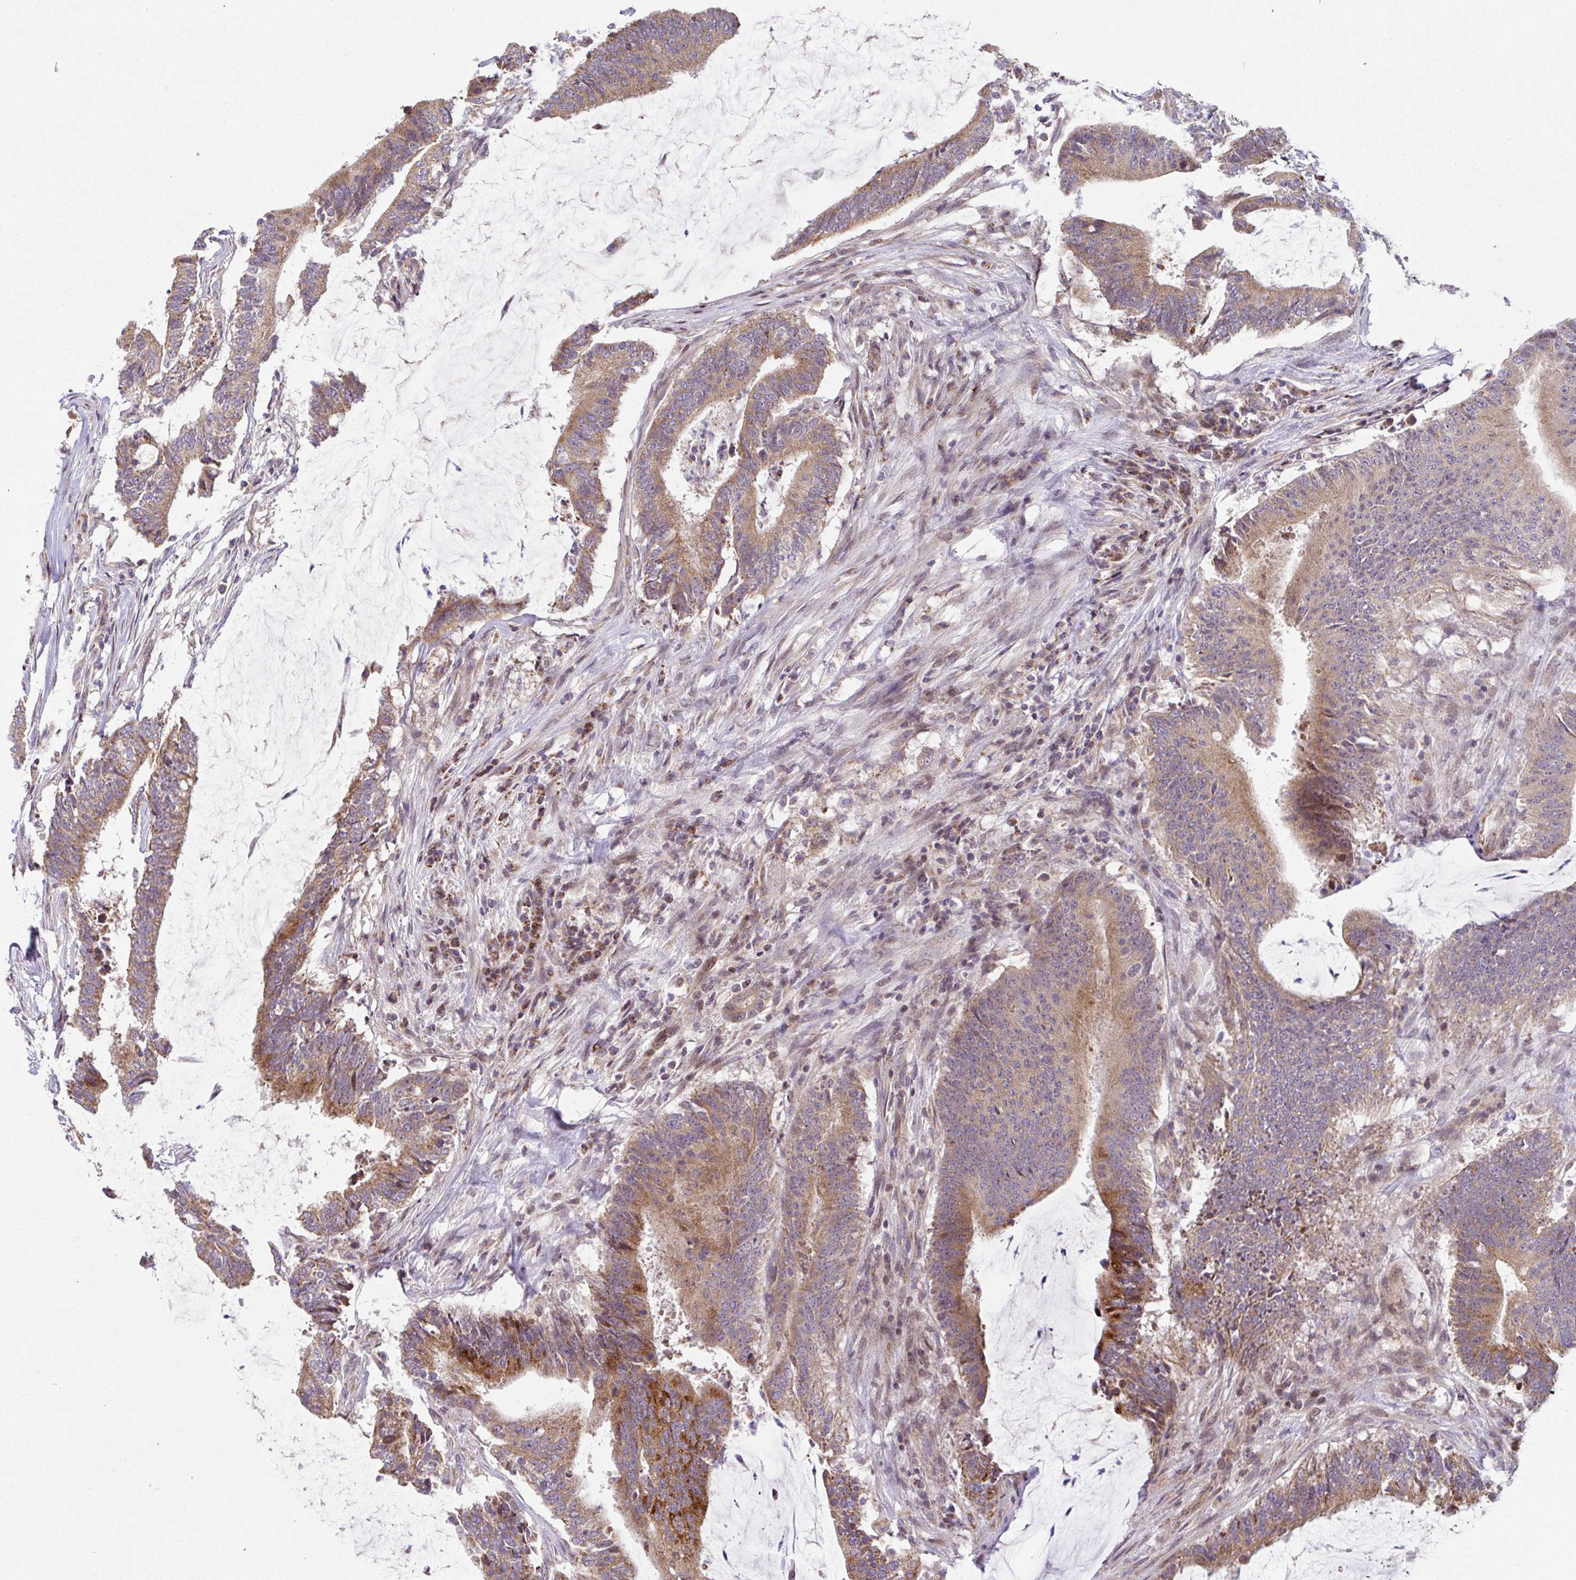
{"staining": {"intensity": "moderate", "quantity": ">75%", "location": "cytoplasmic/membranous"}, "tissue": "colorectal cancer", "cell_type": "Tumor cells", "image_type": "cancer", "snomed": [{"axis": "morphology", "description": "Adenocarcinoma, NOS"}, {"axis": "topography", "description": "Colon"}], "caption": "Tumor cells display medium levels of moderate cytoplasmic/membranous expression in about >75% of cells in colorectal cancer (adenocarcinoma).", "gene": "FIGNL1", "patient": {"sex": "female", "age": 43}}